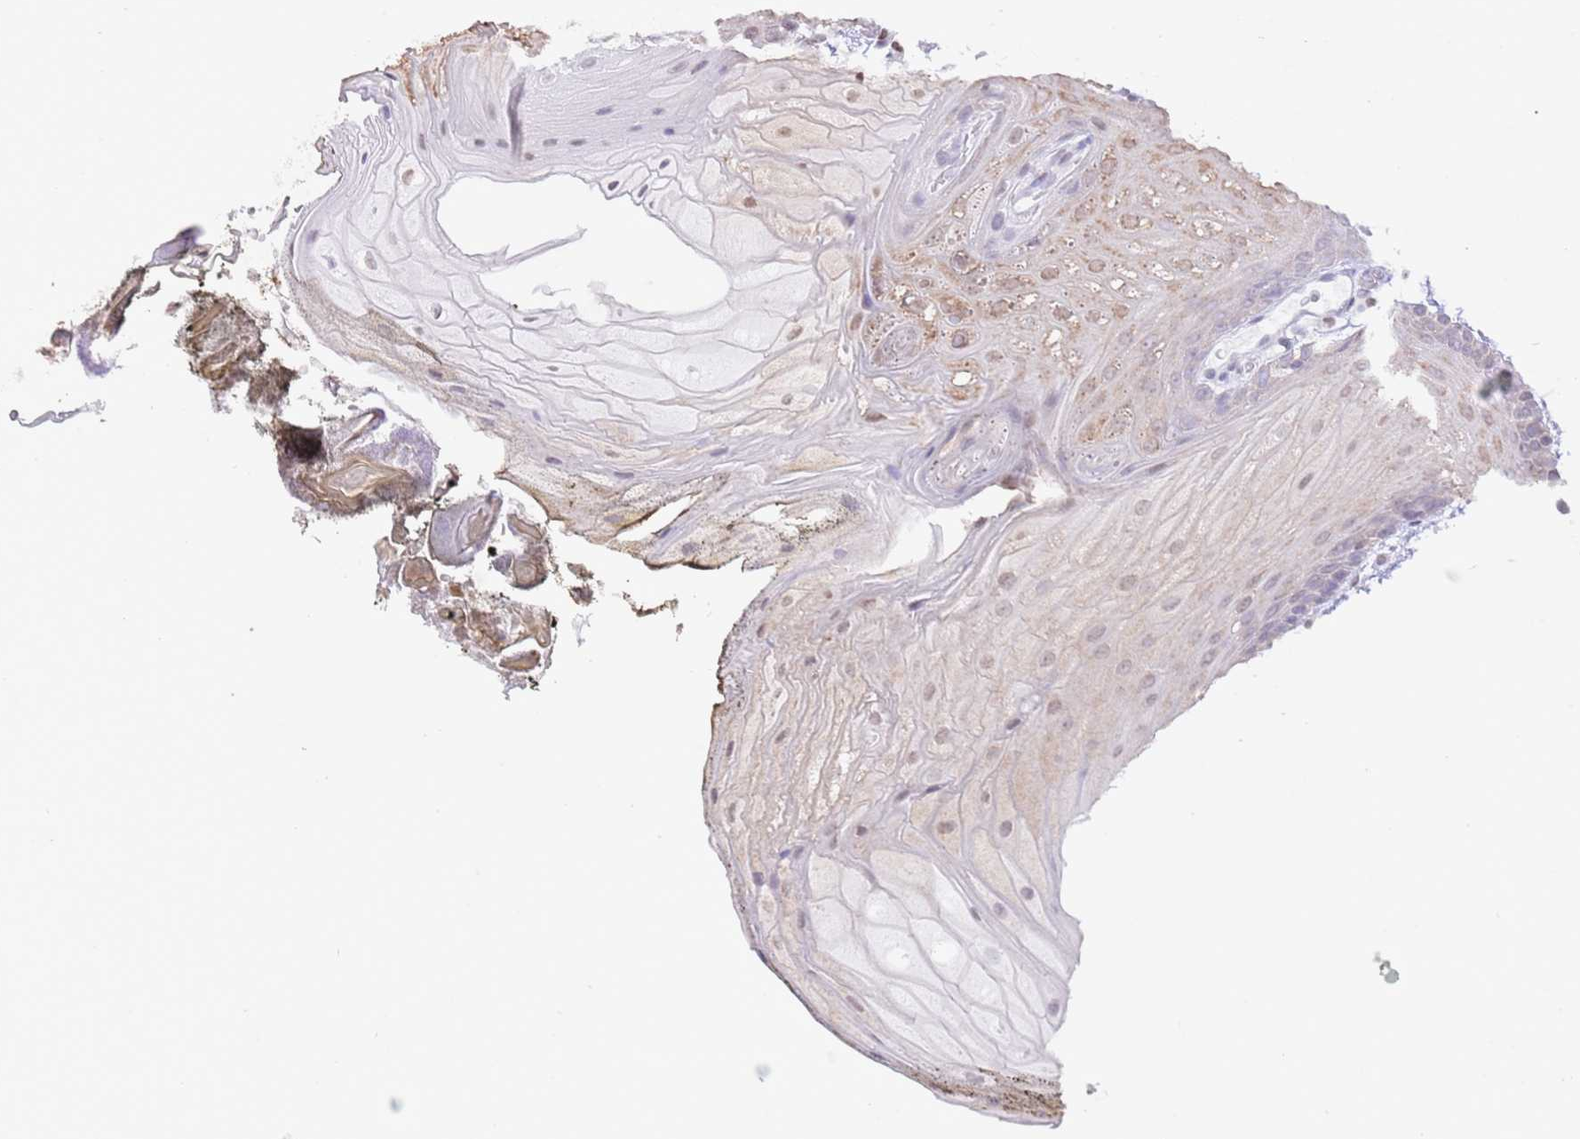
{"staining": {"intensity": "weak", "quantity": "<25%", "location": "cytoplasmic/membranous"}, "tissue": "oral mucosa", "cell_type": "Squamous epithelial cells", "image_type": "normal", "snomed": [{"axis": "morphology", "description": "Normal tissue, NOS"}, {"axis": "morphology", "description": "Squamous cell carcinoma, NOS"}, {"axis": "topography", "description": "Oral tissue"}, {"axis": "topography", "description": "Head-Neck"}], "caption": "An image of oral mucosa stained for a protein displays no brown staining in squamous epithelial cells. (Brightfield microscopy of DAB immunohistochemistry (IHC) at high magnification).", "gene": "PRR15", "patient": {"sex": "female", "age": 81}}